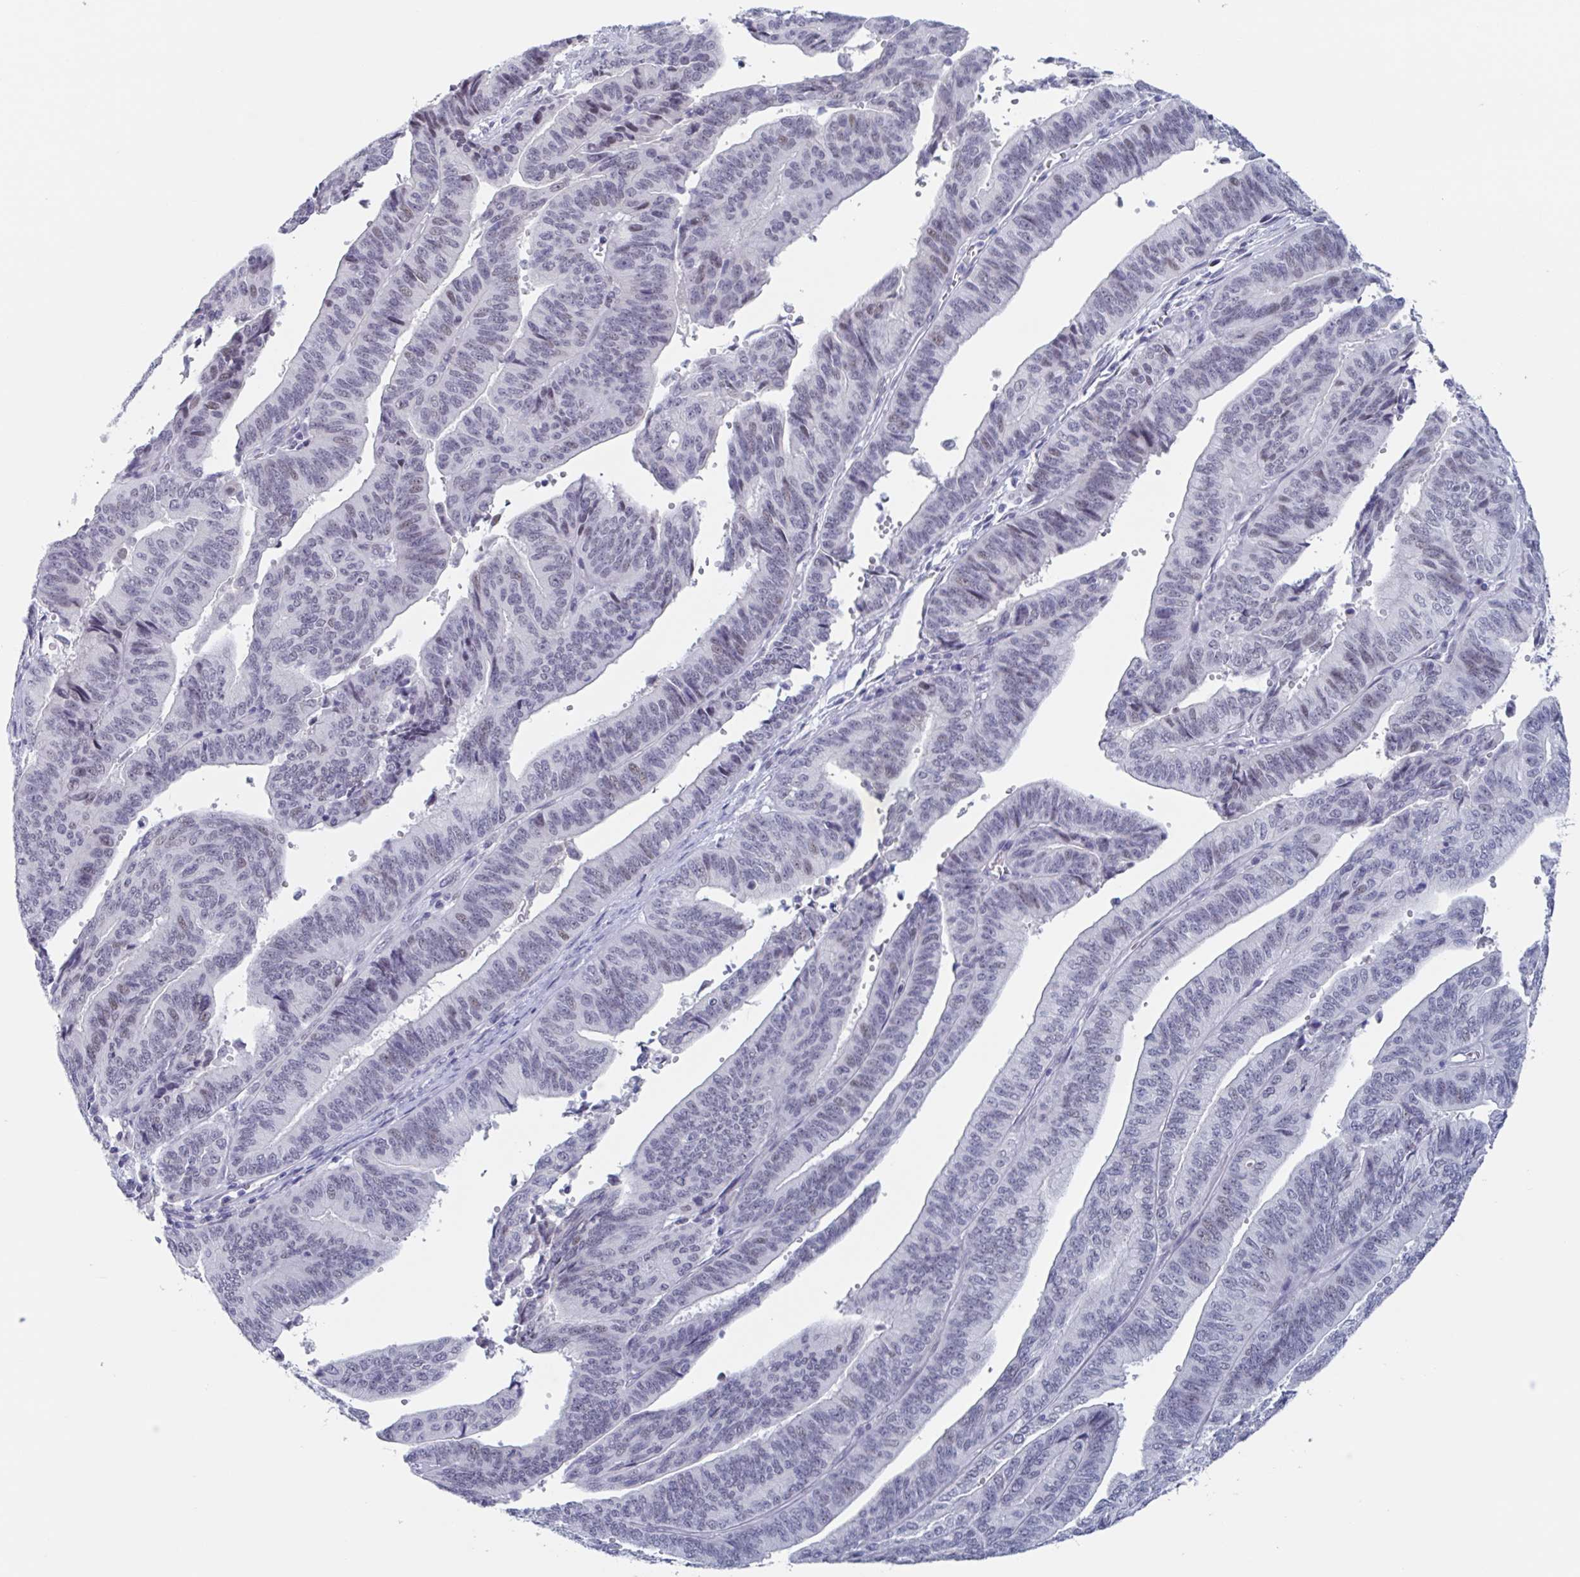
{"staining": {"intensity": "moderate", "quantity": "<25%", "location": "nuclear"}, "tissue": "endometrial cancer", "cell_type": "Tumor cells", "image_type": "cancer", "snomed": [{"axis": "morphology", "description": "Adenocarcinoma, NOS"}, {"axis": "topography", "description": "Endometrium"}], "caption": "Immunohistochemical staining of human endometrial cancer shows low levels of moderate nuclear staining in approximately <25% of tumor cells.", "gene": "KDM4D", "patient": {"sex": "female", "age": 65}}